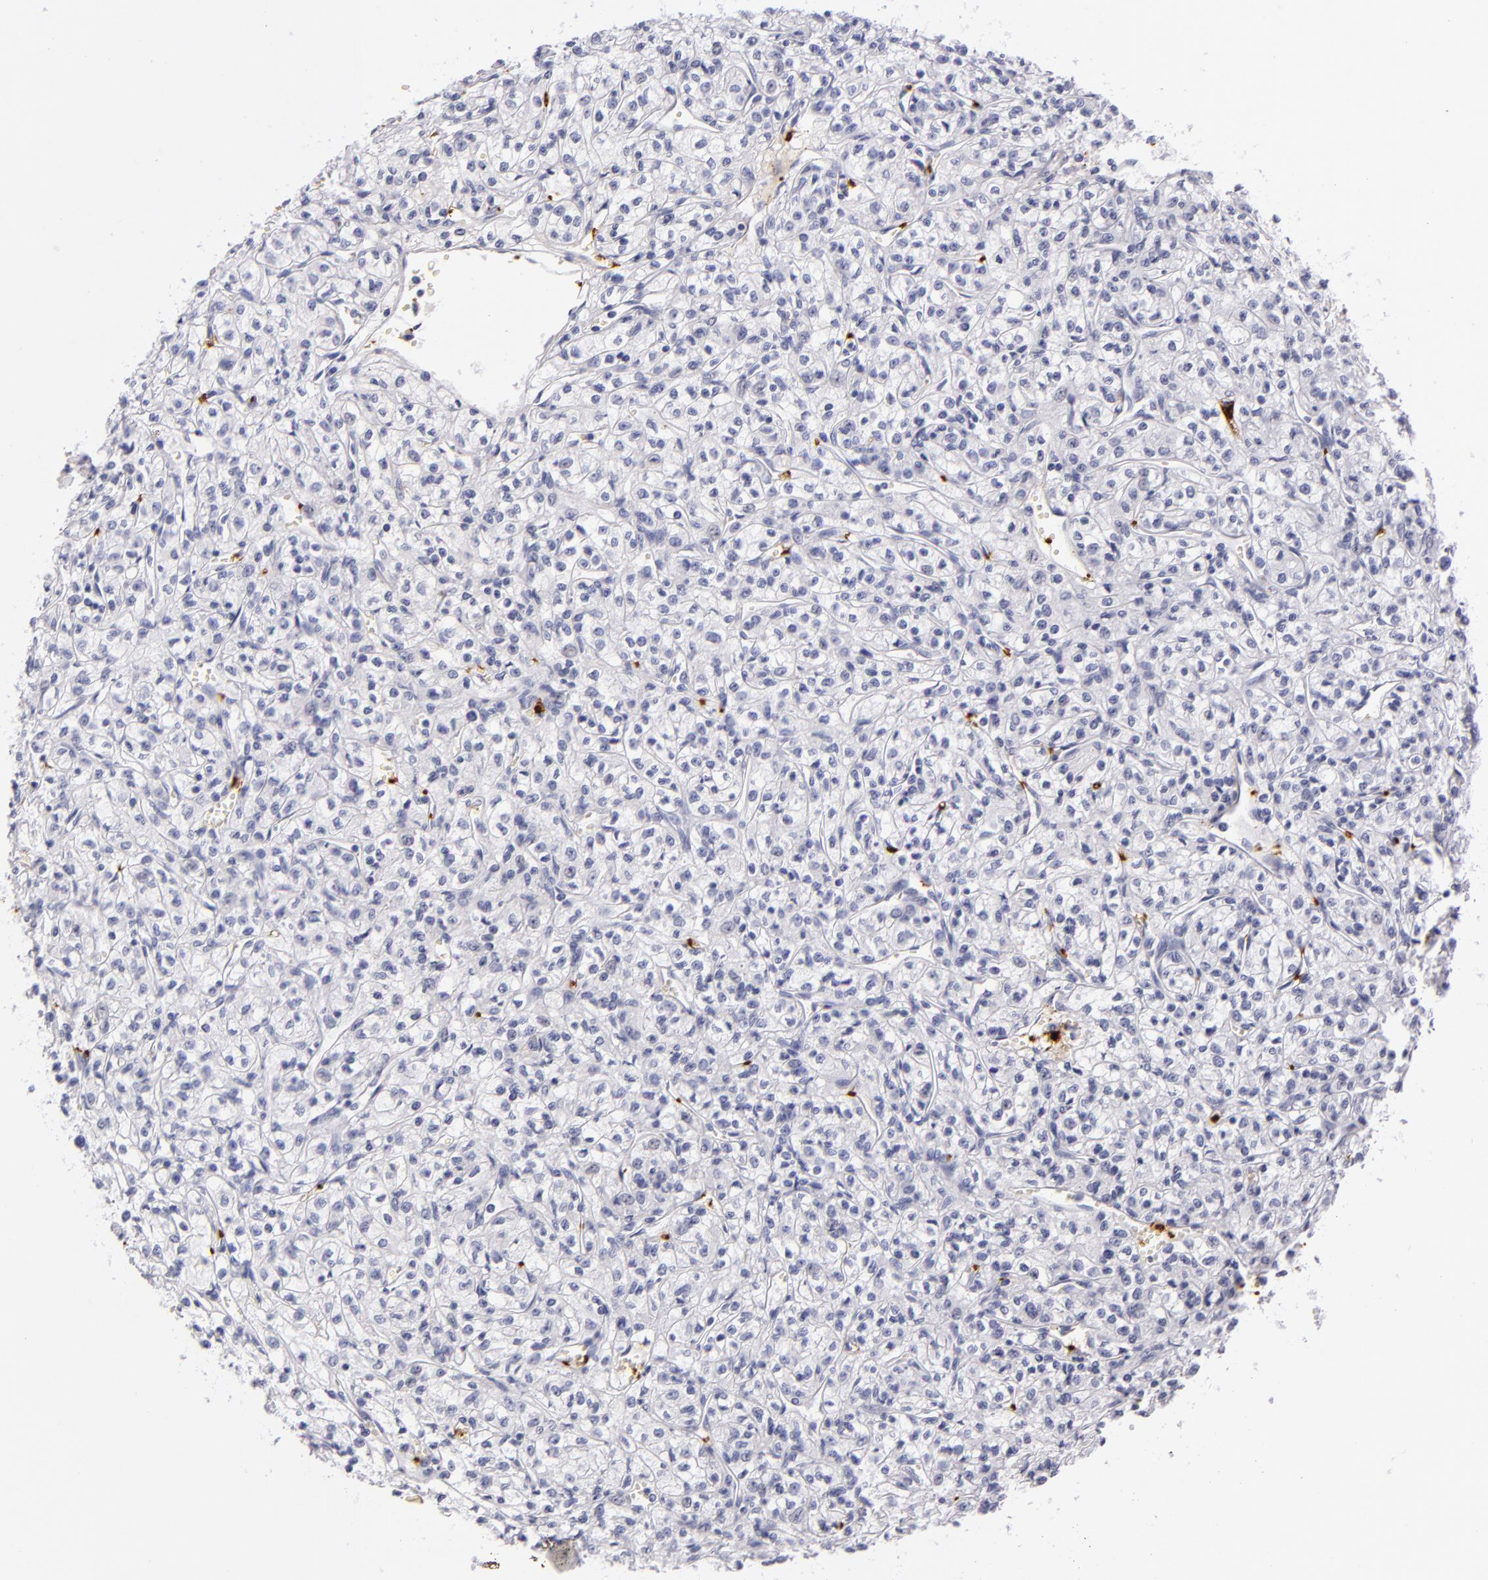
{"staining": {"intensity": "negative", "quantity": "none", "location": "none"}, "tissue": "renal cancer", "cell_type": "Tumor cells", "image_type": "cancer", "snomed": [{"axis": "morphology", "description": "Adenocarcinoma, NOS"}, {"axis": "topography", "description": "Kidney"}], "caption": "Immunohistochemistry (IHC) micrograph of neoplastic tissue: human adenocarcinoma (renal) stained with DAB (3,3'-diaminobenzidine) demonstrates no significant protein staining in tumor cells.", "gene": "GP1BA", "patient": {"sex": "male", "age": 61}}